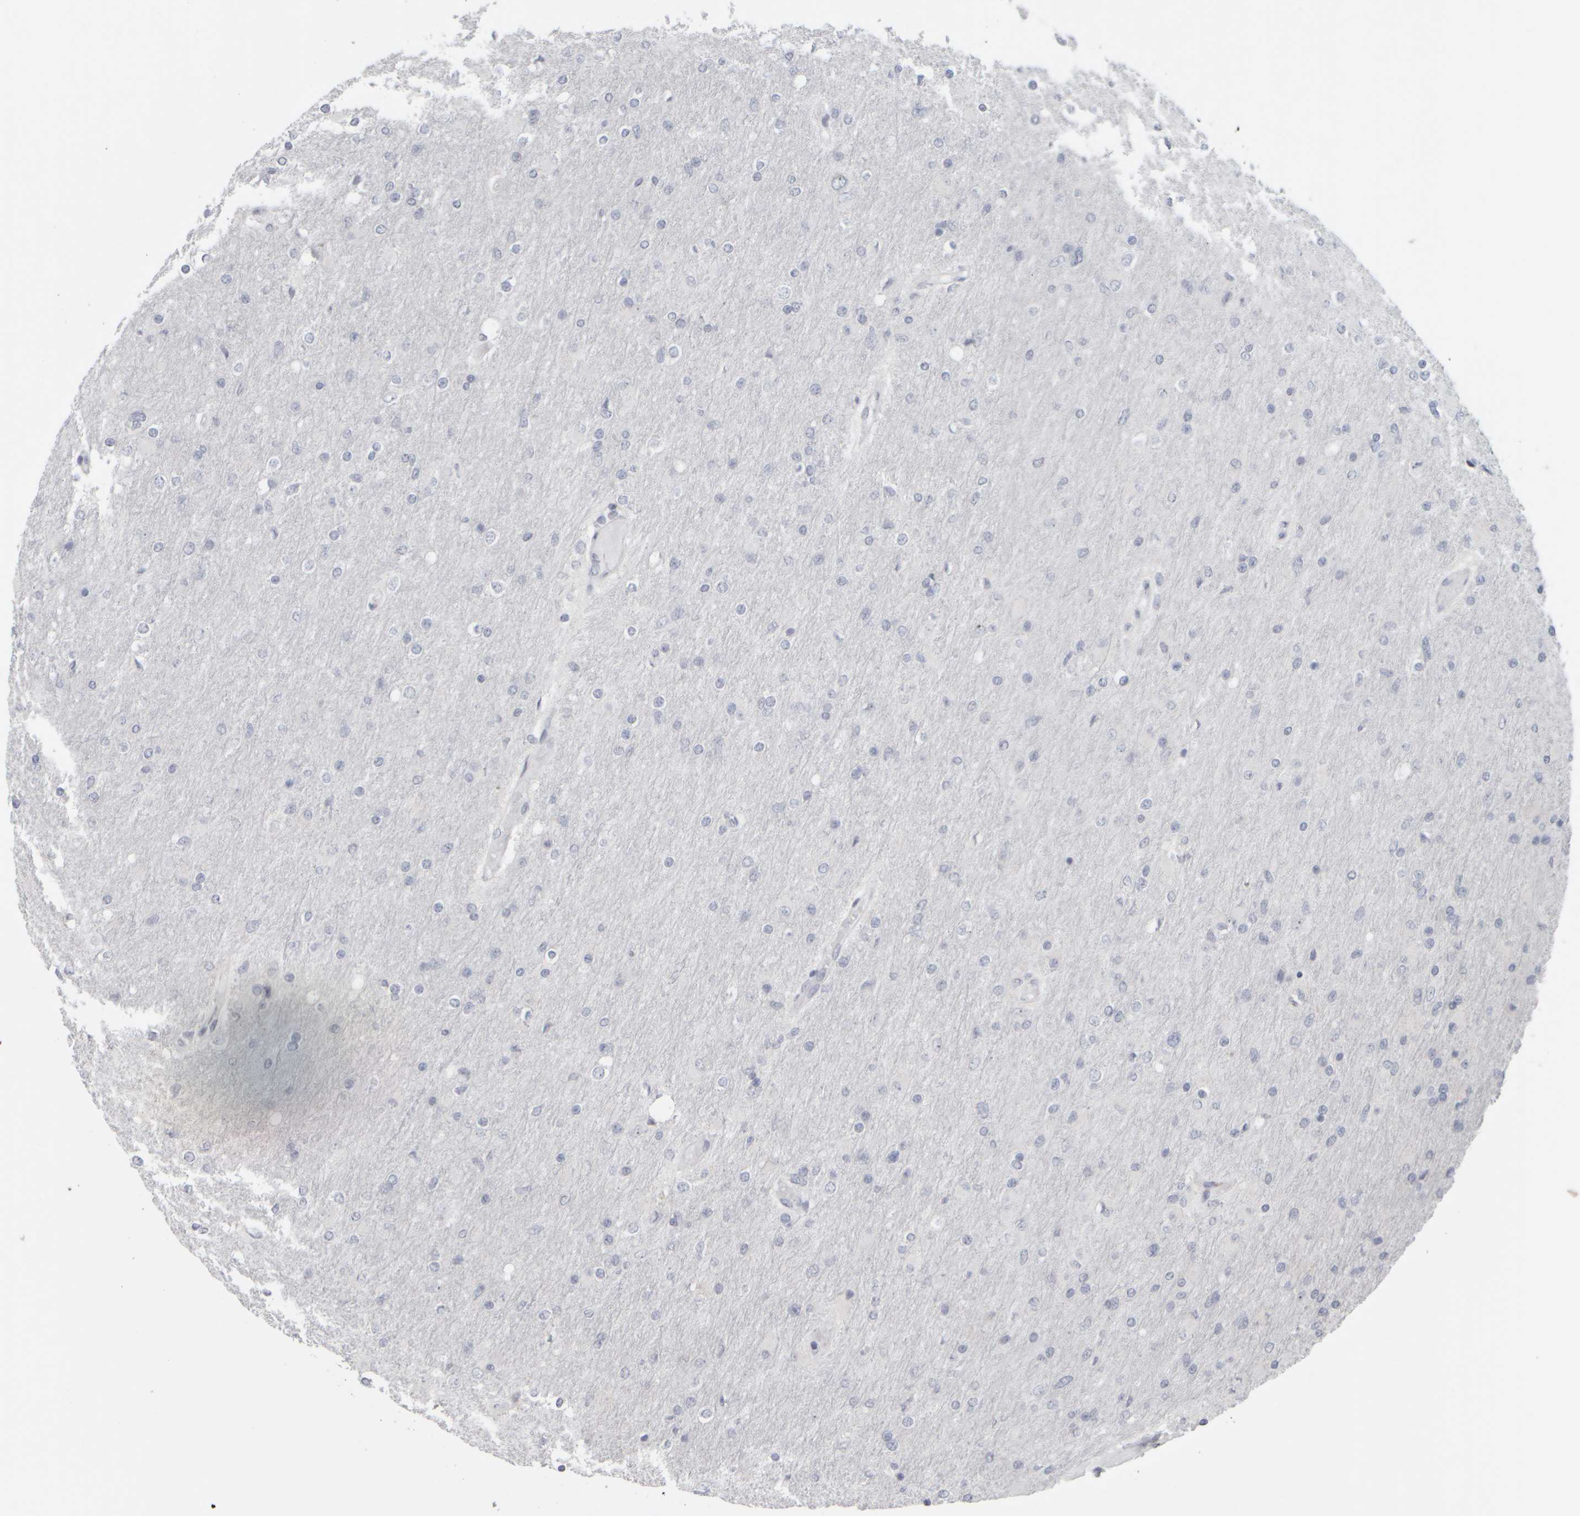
{"staining": {"intensity": "negative", "quantity": "none", "location": "none"}, "tissue": "glioma", "cell_type": "Tumor cells", "image_type": "cancer", "snomed": [{"axis": "morphology", "description": "Glioma, malignant, High grade"}, {"axis": "topography", "description": "Cerebral cortex"}], "caption": "Immunohistochemistry (IHC) image of glioma stained for a protein (brown), which exhibits no staining in tumor cells. (Brightfield microscopy of DAB (3,3'-diaminobenzidine) IHC at high magnification).", "gene": "DCXR", "patient": {"sex": "female", "age": 36}}